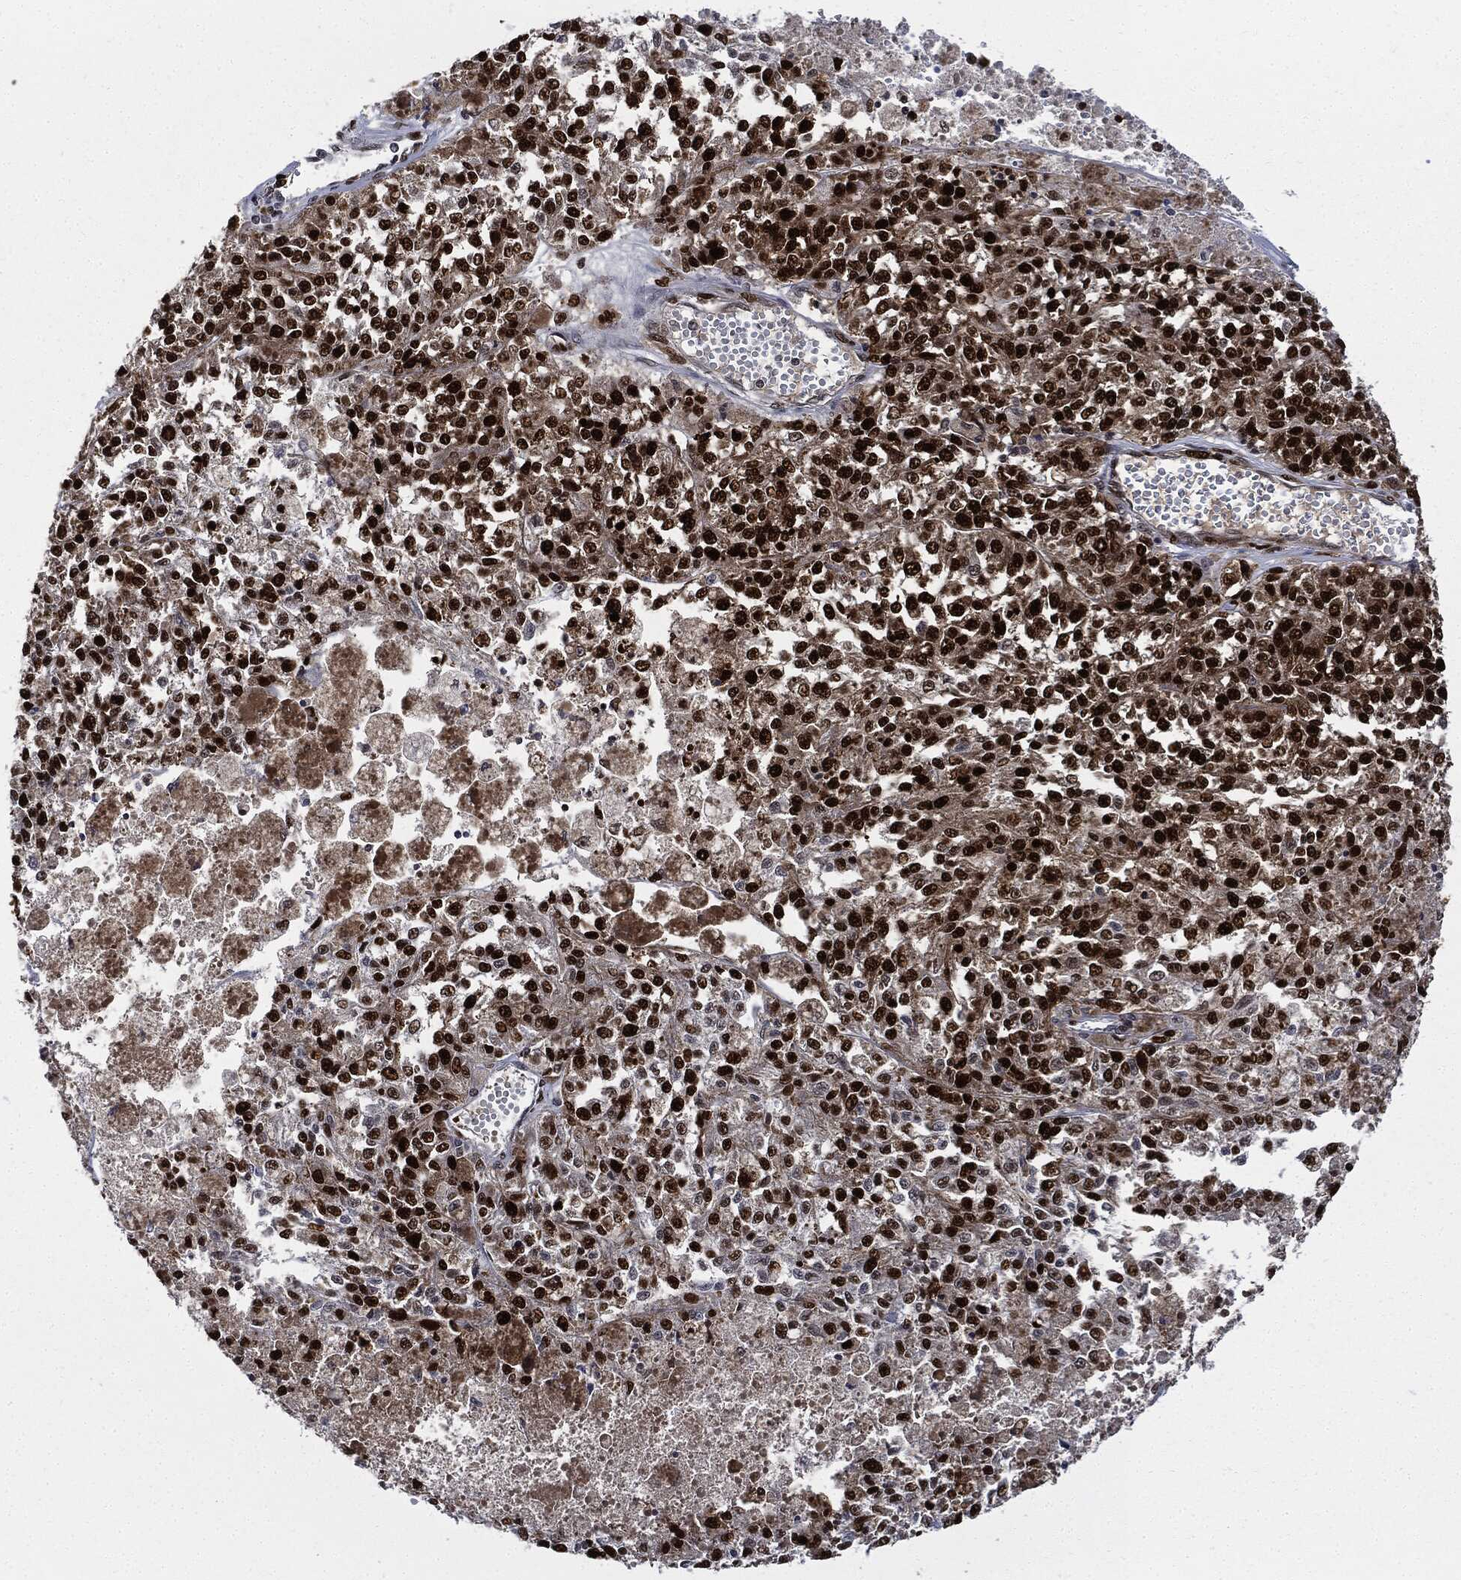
{"staining": {"intensity": "strong", "quantity": ">75%", "location": "nuclear"}, "tissue": "melanoma", "cell_type": "Tumor cells", "image_type": "cancer", "snomed": [{"axis": "morphology", "description": "Malignant melanoma, Metastatic site"}, {"axis": "topography", "description": "Lymph node"}], "caption": "Protein expression analysis of human malignant melanoma (metastatic site) reveals strong nuclear positivity in approximately >75% of tumor cells.", "gene": "PCNA", "patient": {"sex": "female", "age": 64}}